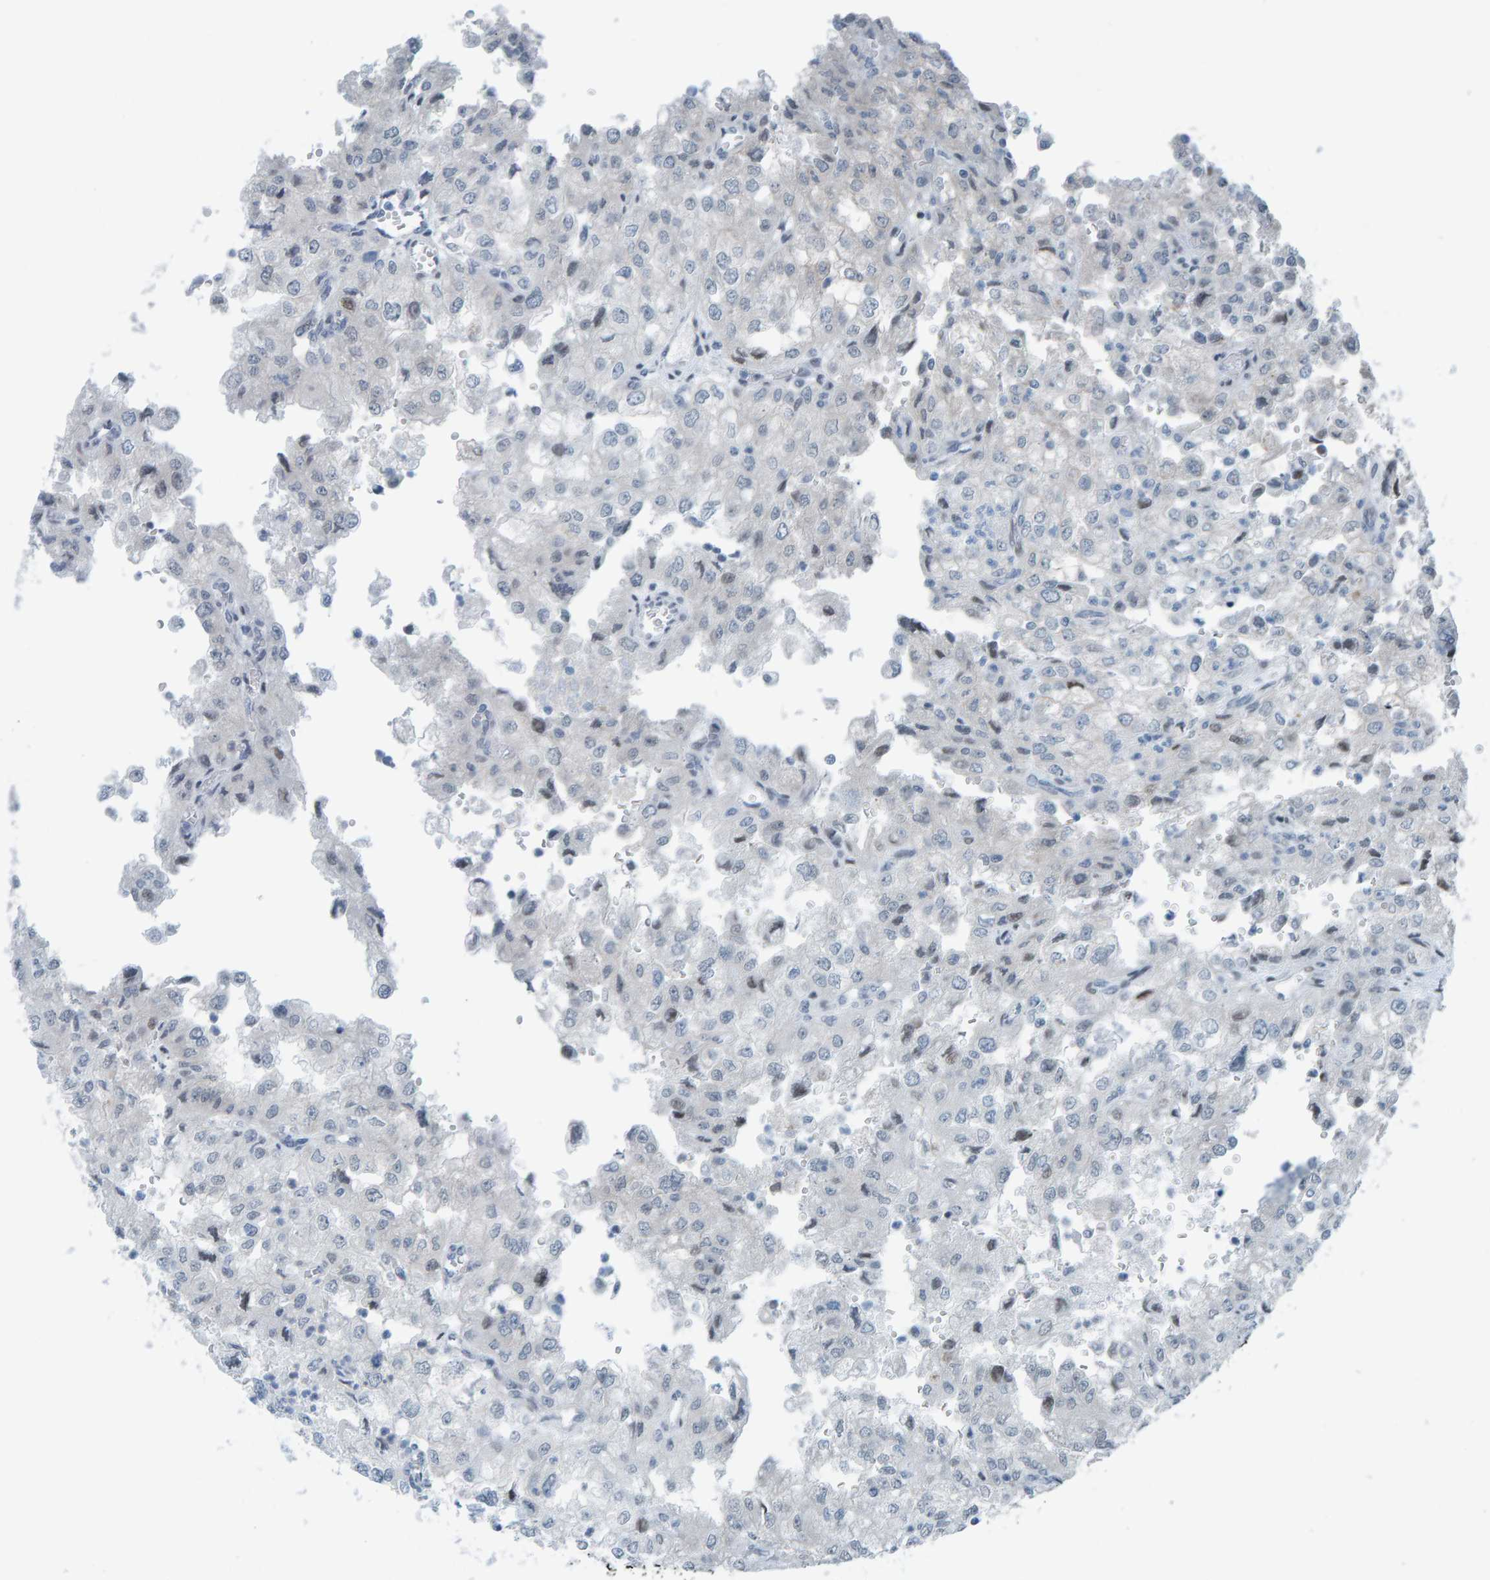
{"staining": {"intensity": "negative", "quantity": "none", "location": "none"}, "tissue": "renal cancer", "cell_type": "Tumor cells", "image_type": "cancer", "snomed": [{"axis": "morphology", "description": "Adenocarcinoma, NOS"}, {"axis": "topography", "description": "Kidney"}], "caption": "There is no significant staining in tumor cells of renal cancer. The staining was performed using DAB to visualize the protein expression in brown, while the nuclei were stained in blue with hematoxylin (Magnification: 20x).", "gene": "CNP", "patient": {"sex": "female", "age": 54}}